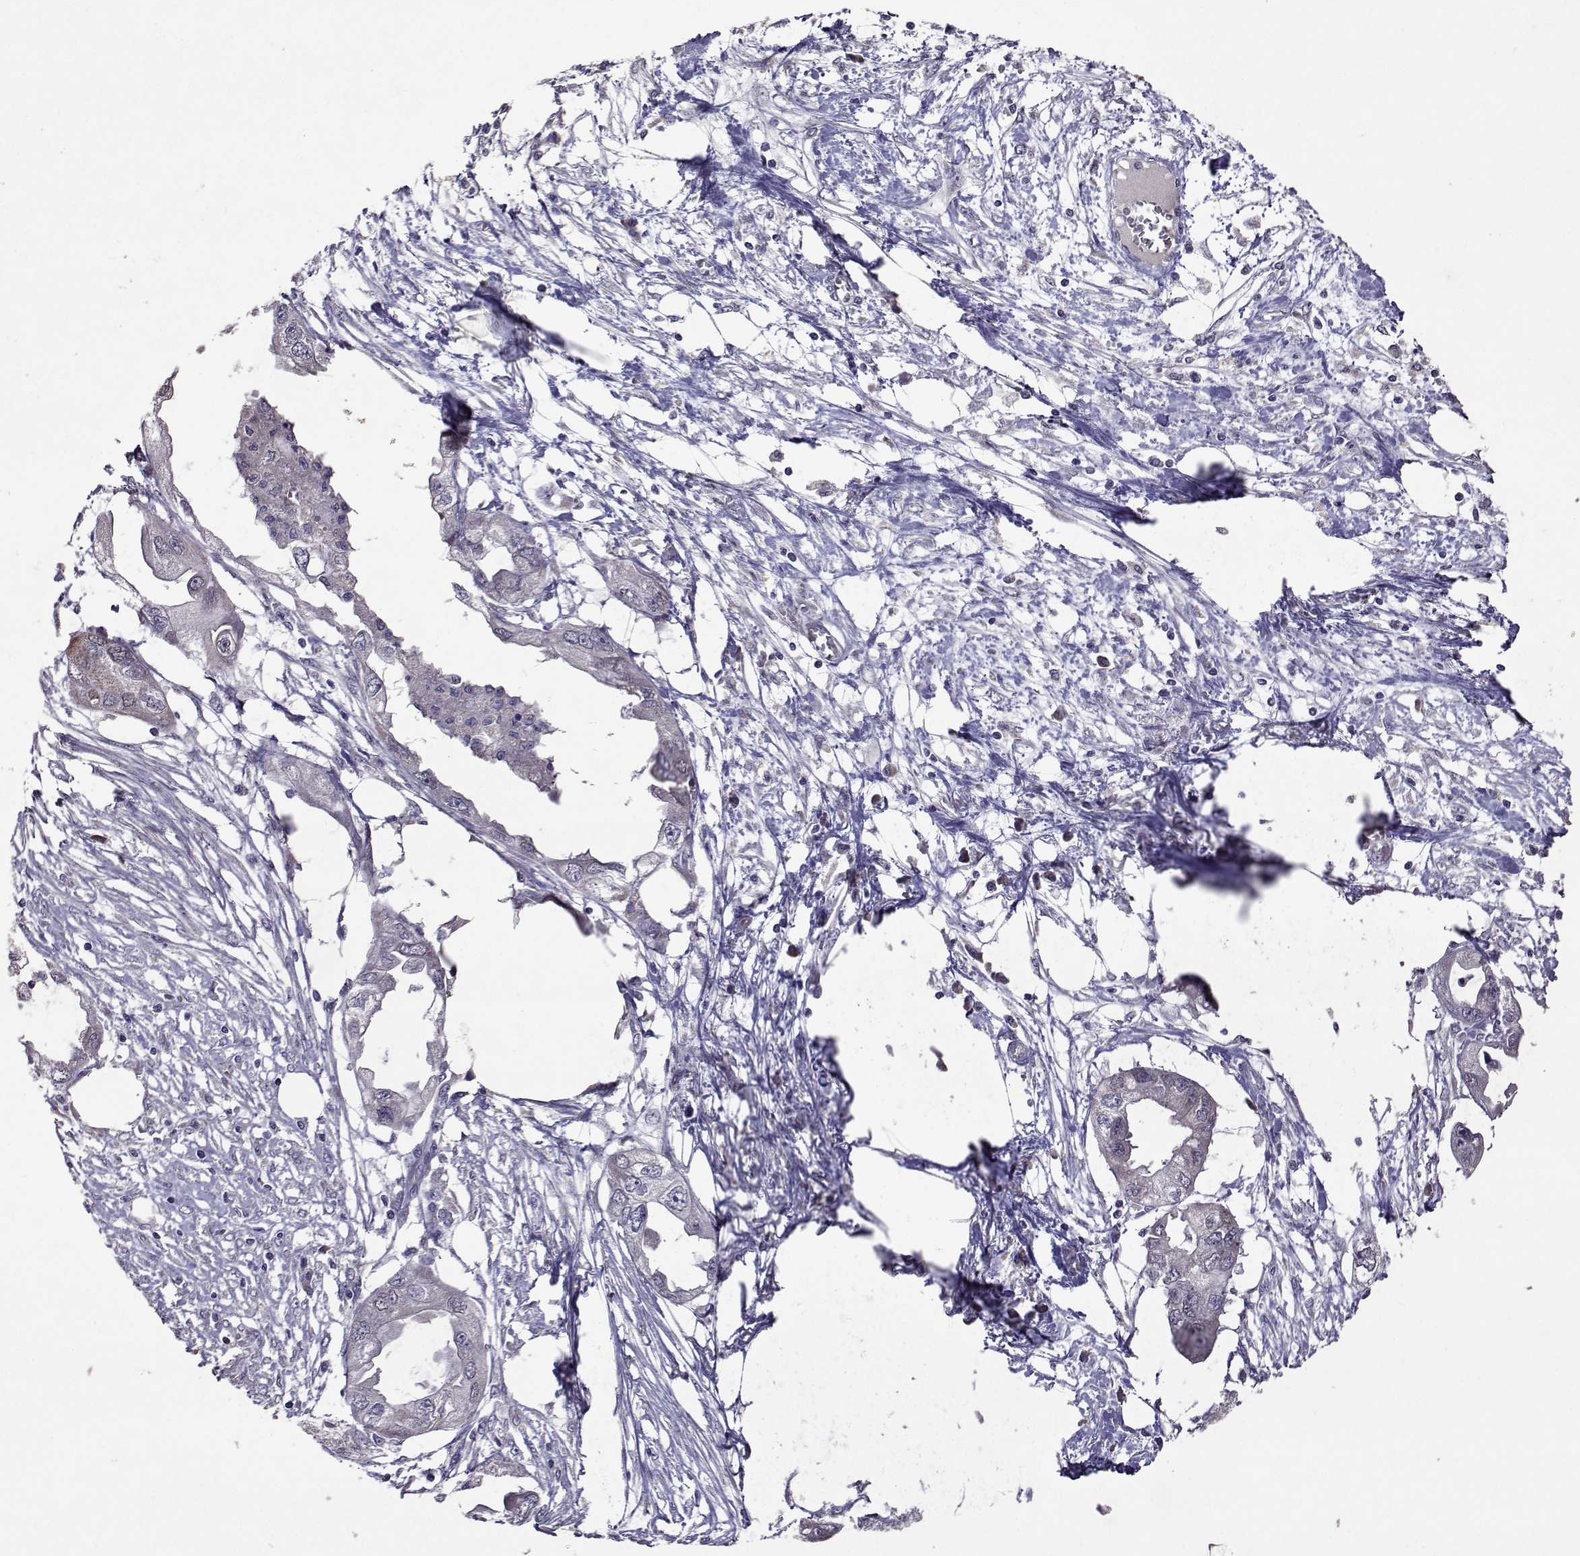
{"staining": {"intensity": "negative", "quantity": "none", "location": "none"}, "tissue": "endometrial cancer", "cell_type": "Tumor cells", "image_type": "cancer", "snomed": [{"axis": "morphology", "description": "Adenocarcinoma, NOS"}, {"axis": "morphology", "description": "Adenocarcinoma, metastatic, NOS"}, {"axis": "topography", "description": "Adipose tissue"}, {"axis": "topography", "description": "Endometrium"}], "caption": "Human endometrial cancer (metastatic adenocarcinoma) stained for a protein using IHC shows no expression in tumor cells.", "gene": "TARBP2", "patient": {"sex": "female", "age": 67}}